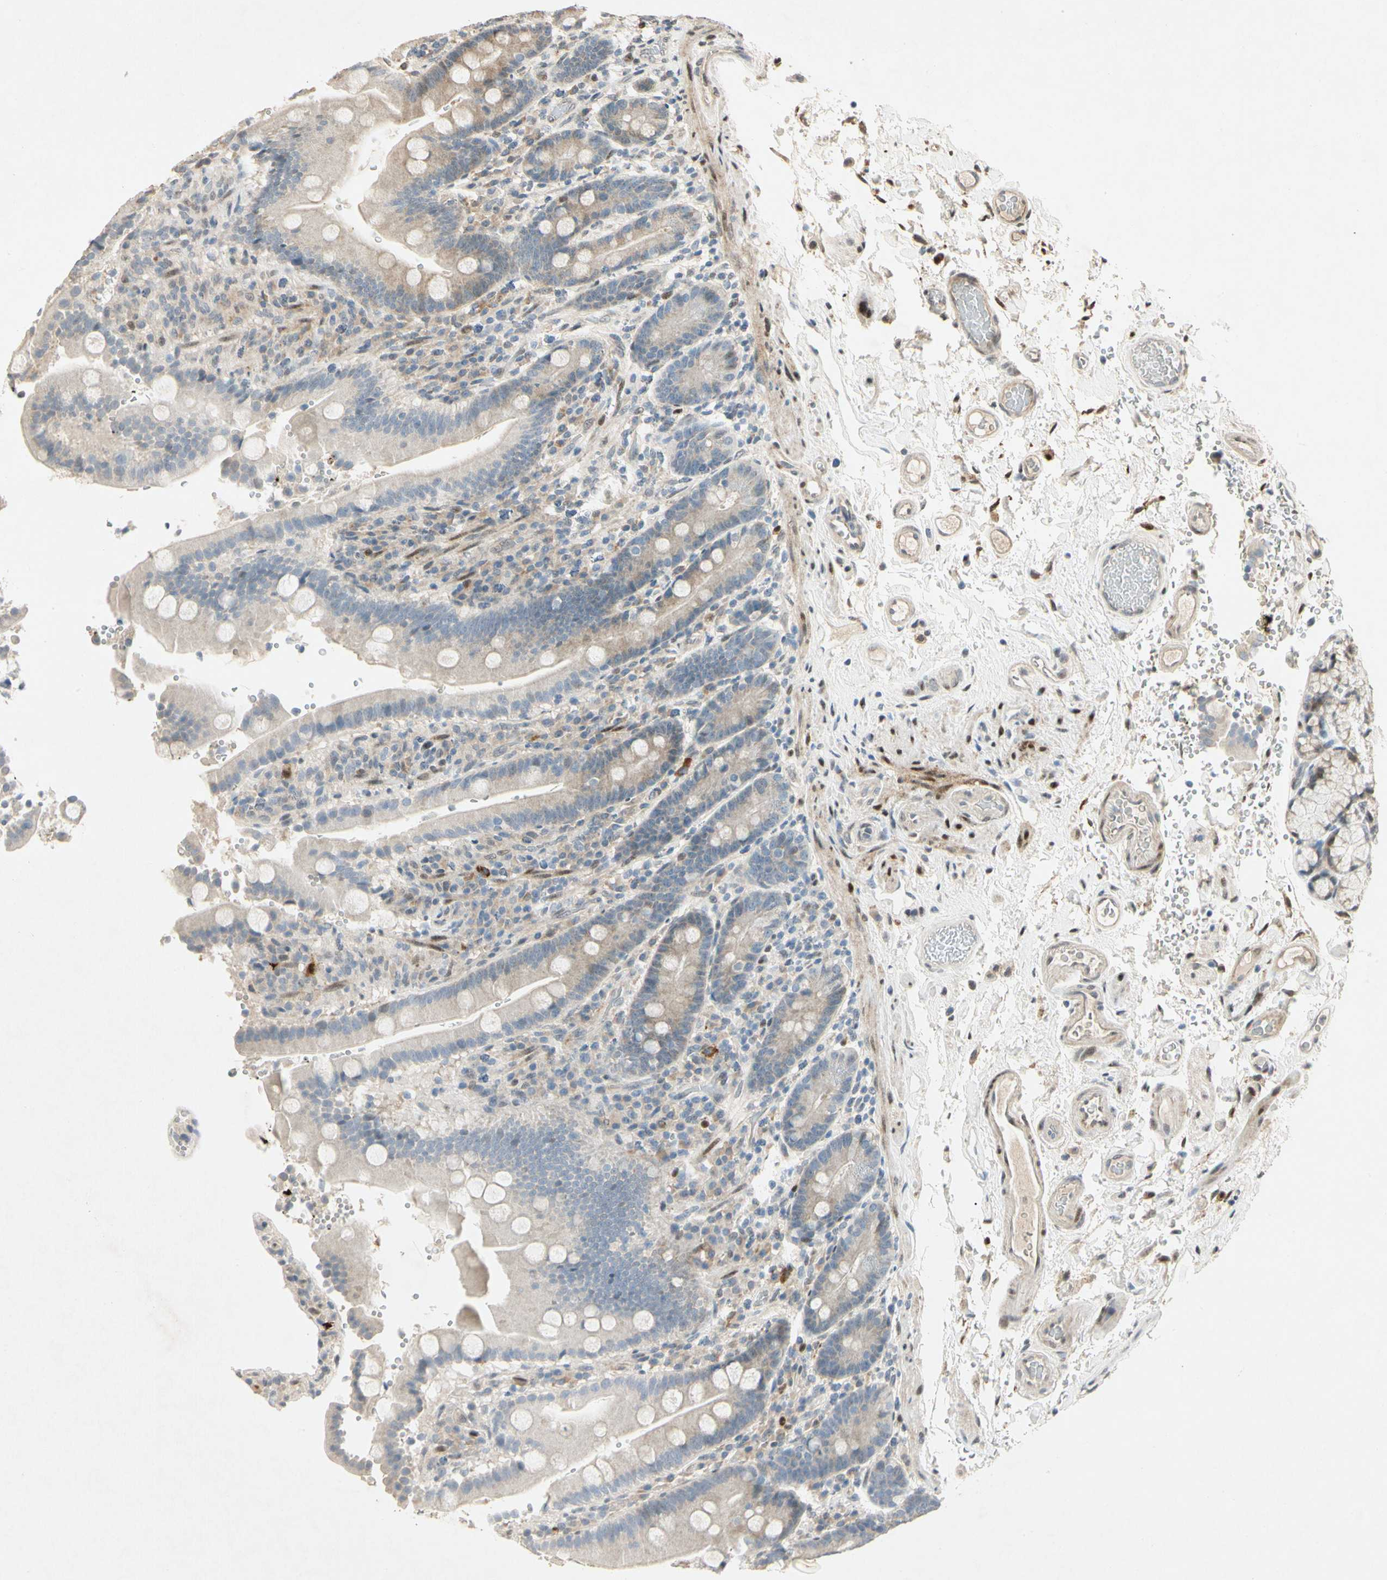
{"staining": {"intensity": "weak", "quantity": "25%-75%", "location": "cytoplasmic/membranous"}, "tissue": "duodenum", "cell_type": "Glandular cells", "image_type": "normal", "snomed": [{"axis": "morphology", "description": "Normal tissue, NOS"}, {"axis": "topography", "description": "Small intestine, NOS"}], "caption": "The micrograph demonstrates a brown stain indicating the presence of a protein in the cytoplasmic/membranous of glandular cells in duodenum. (DAB IHC, brown staining for protein, blue staining for nuclei).", "gene": "HSPA1B", "patient": {"sex": "female", "age": 71}}